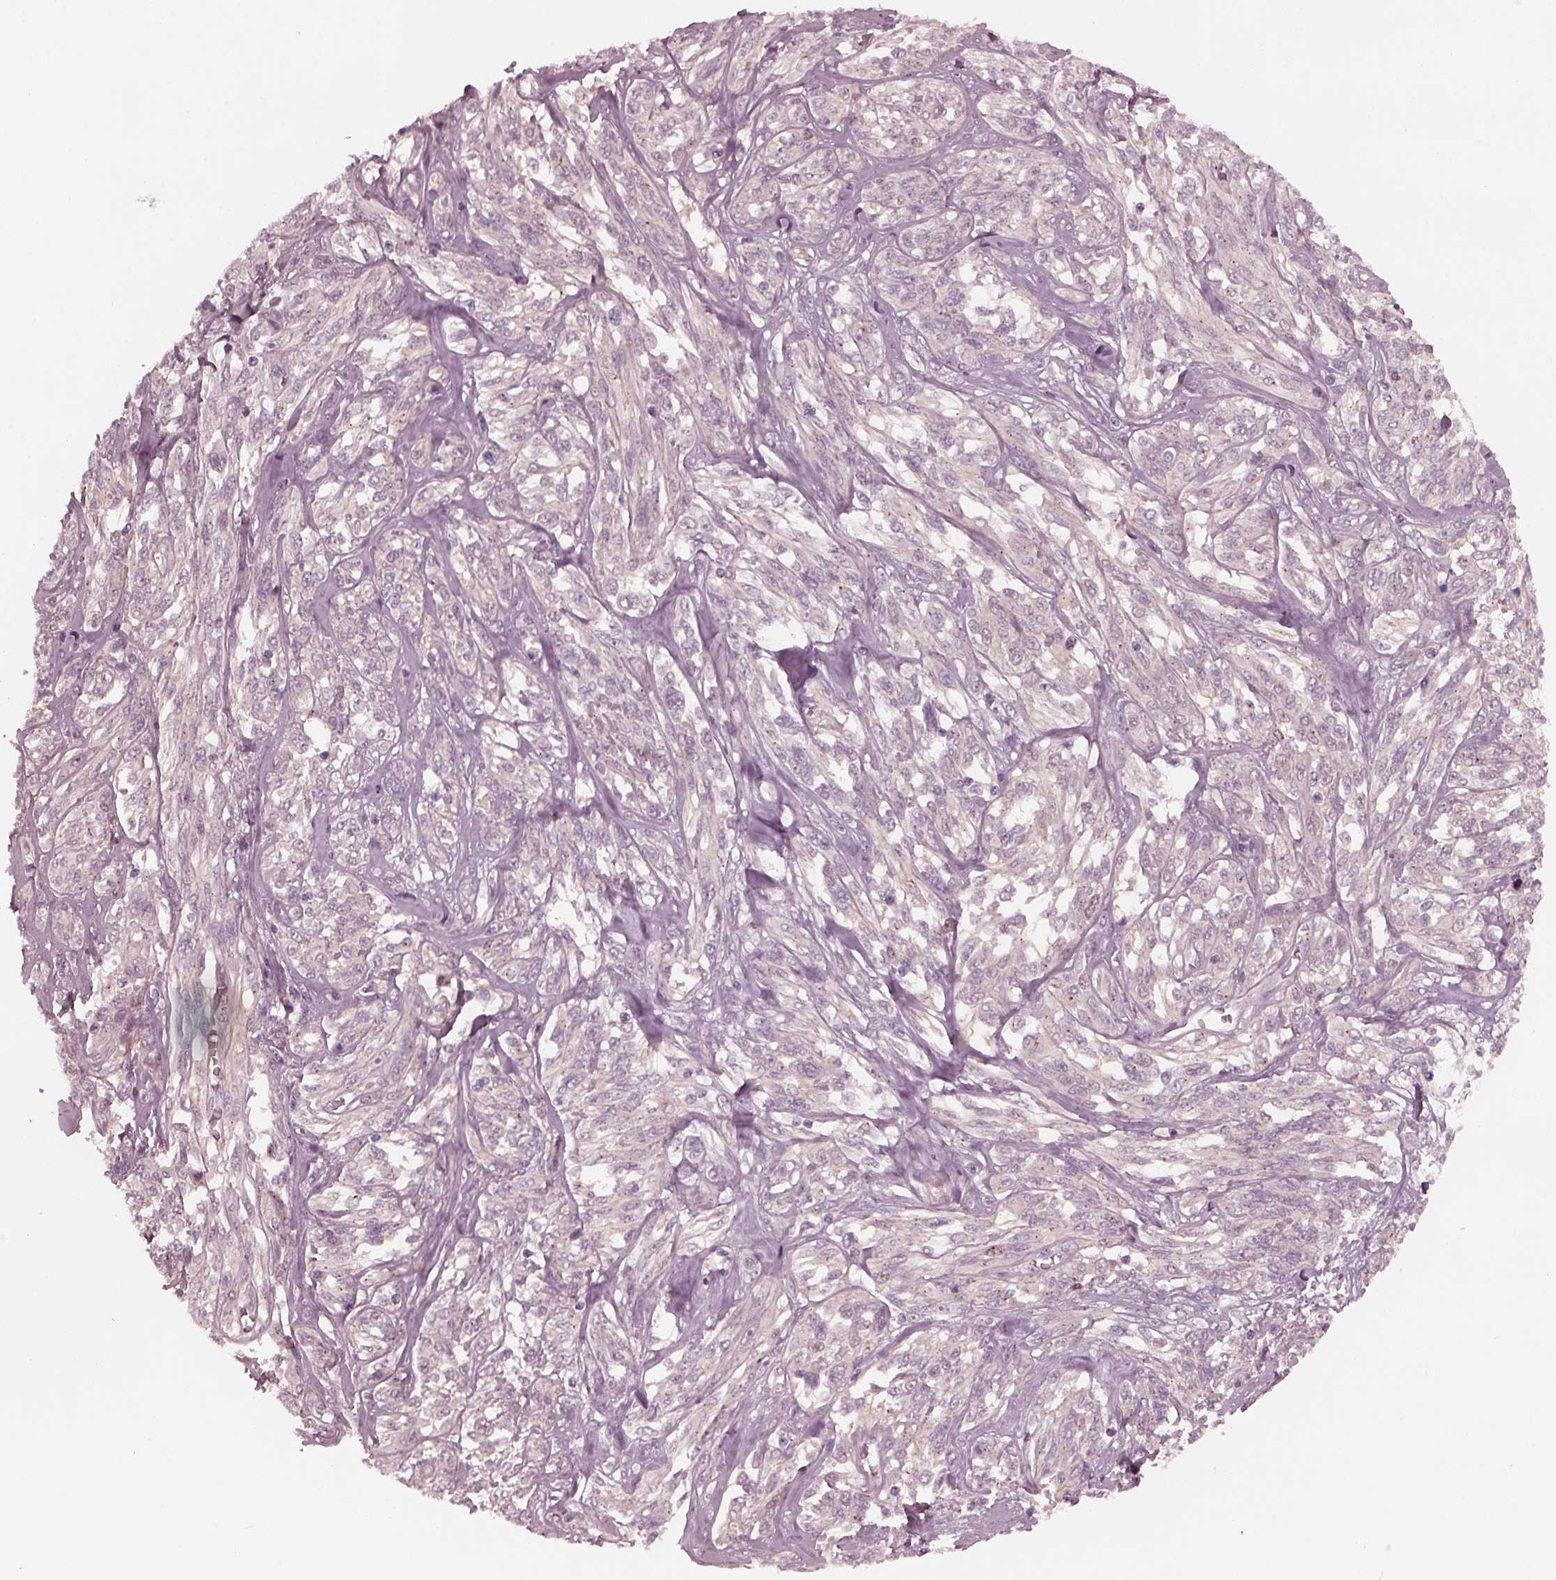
{"staining": {"intensity": "negative", "quantity": "none", "location": "none"}, "tissue": "melanoma", "cell_type": "Tumor cells", "image_type": "cancer", "snomed": [{"axis": "morphology", "description": "Malignant melanoma, NOS"}, {"axis": "topography", "description": "Skin"}], "caption": "Tumor cells show no significant staining in melanoma. (Brightfield microscopy of DAB IHC at high magnification).", "gene": "SAXO1", "patient": {"sex": "female", "age": 91}}